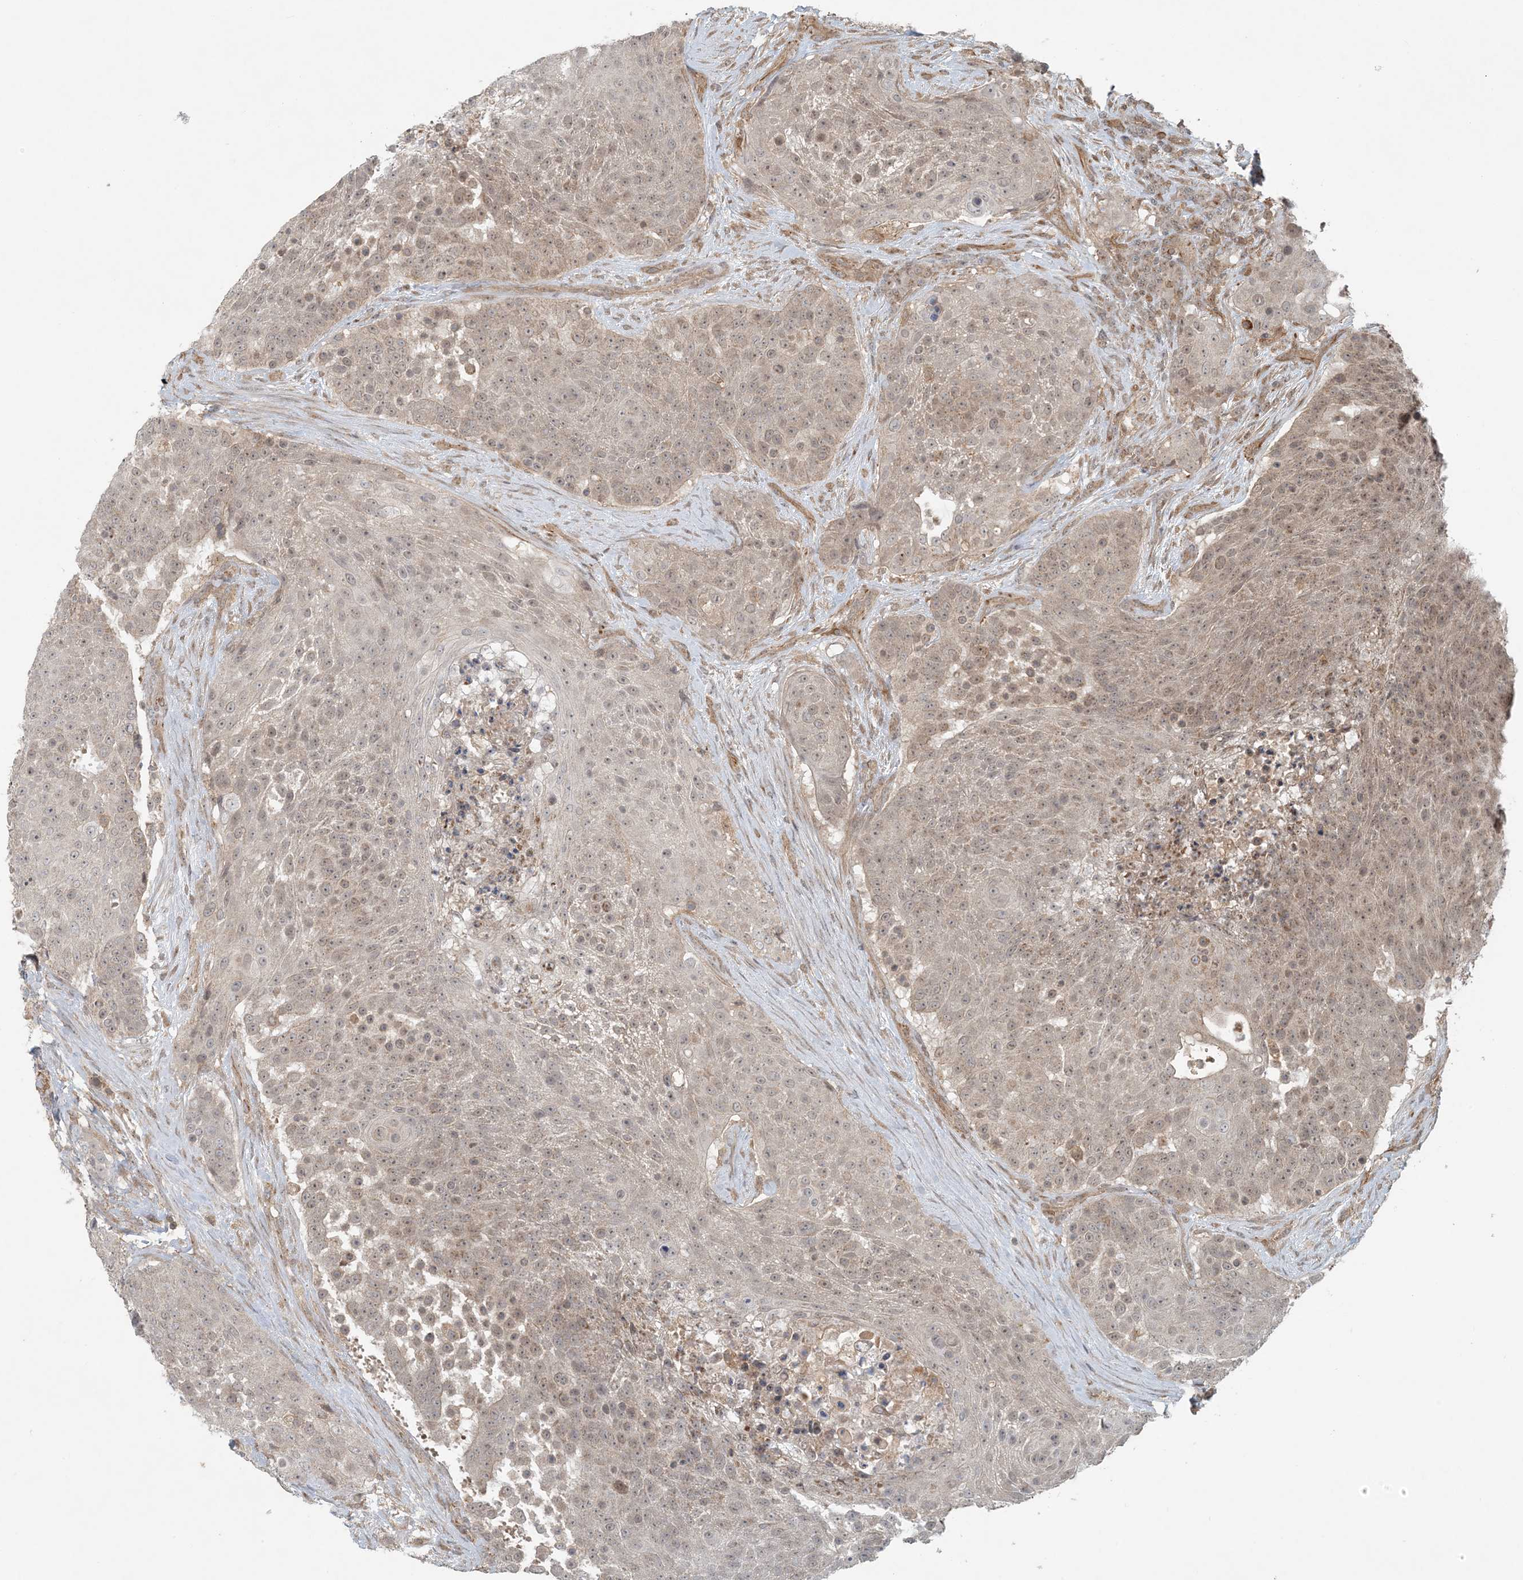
{"staining": {"intensity": "weak", "quantity": "<25%", "location": "cytoplasmic/membranous"}, "tissue": "urothelial cancer", "cell_type": "Tumor cells", "image_type": "cancer", "snomed": [{"axis": "morphology", "description": "Urothelial carcinoma, High grade"}, {"axis": "topography", "description": "Urinary bladder"}], "caption": "Urothelial cancer was stained to show a protein in brown. There is no significant staining in tumor cells.", "gene": "OBI1", "patient": {"sex": "female", "age": 63}}